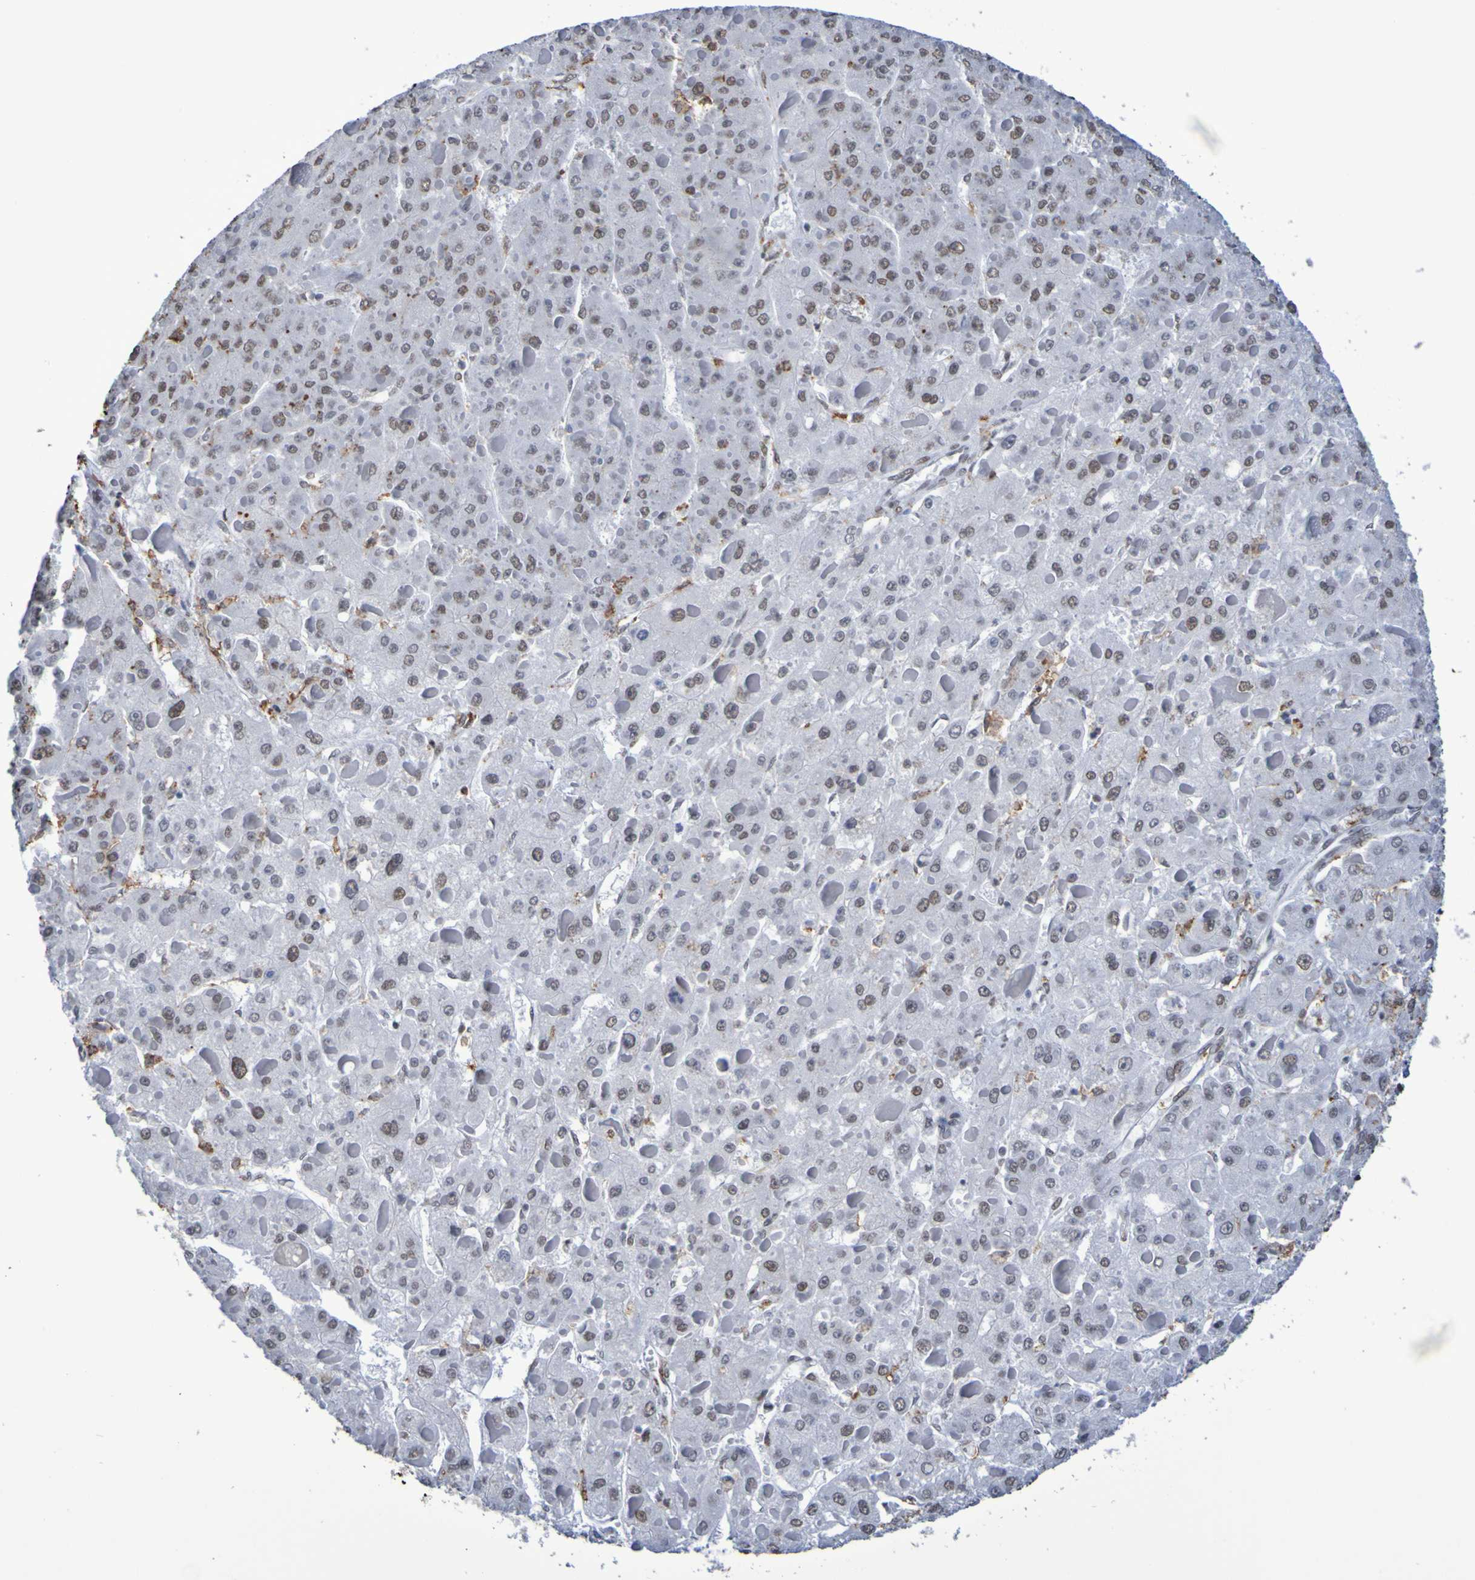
{"staining": {"intensity": "weak", "quantity": "25%-75%", "location": "nuclear"}, "tissue": "liver cancer", "cell_type": "Tumor cells", "image_type": "cancer", "snomed": [{"axis": "morphology", "description": "Carcinoma, Hepatocellular, NOS"}, {"axis": "topography", "description": "Liver"}], "caption": "A histopathology image of liver hepatocellular carcinoma stained for a protein reveals weak nuclear brown staining in tumor cells. Using DAB (3,3'-diaminobenzidine) (brown) and hematoxylin (blue) stains, captured at high magnification using brightfield microscopy.", "gene": "MRTFB", "patient": {"sex": "female", "age": 73}}